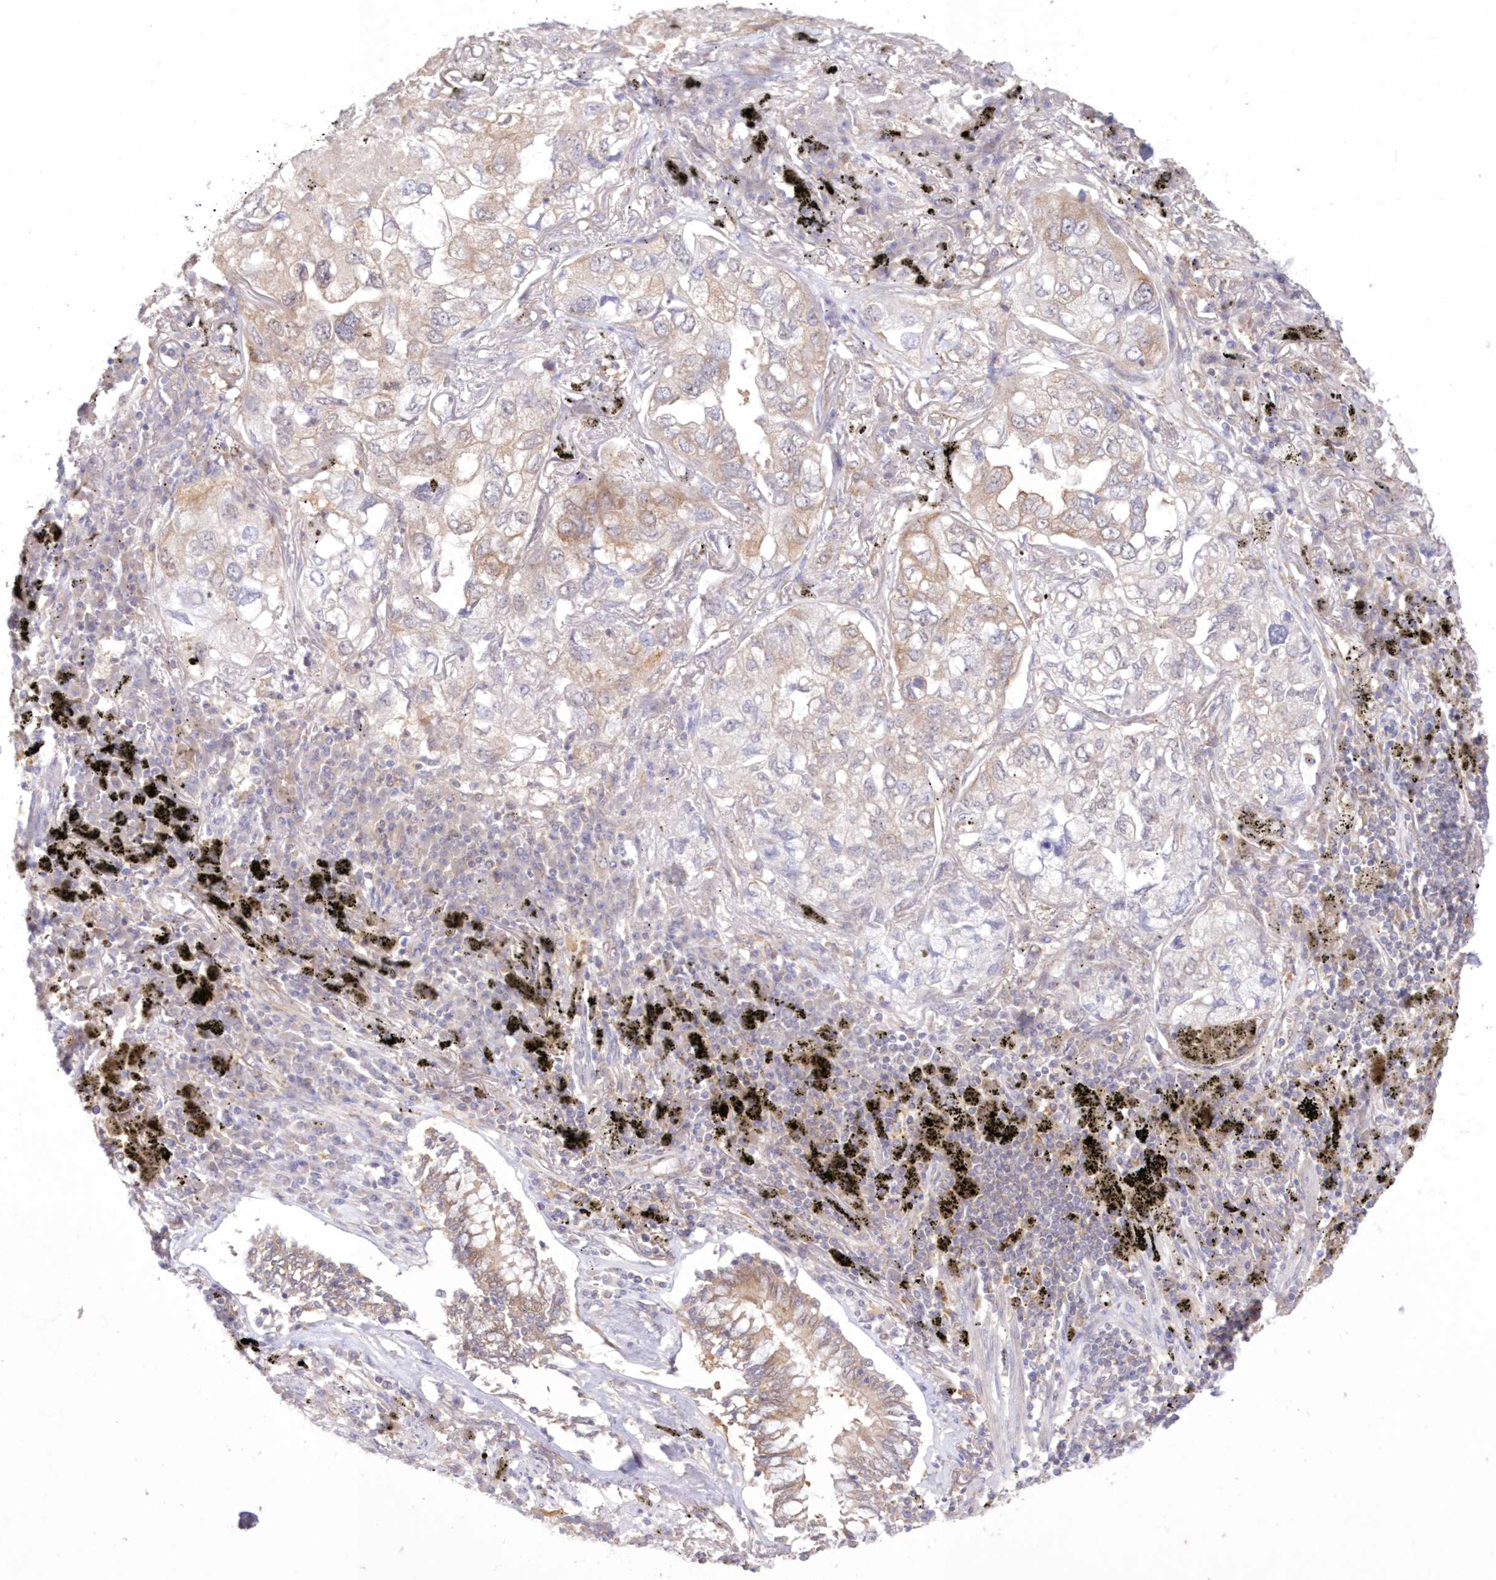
{"staining": {"intensity": "moderate", "quantity": "25%-75%", "location": "cytoplasmic/membranous"}, "tissue": "lung cancer", "cell_type": "Tumor cells", "image_type": "cancer", "snomed": [{"axis": "morphology", "description": "Adenocarcinoma, NOS"}, {"axis": "topography", "description": "Lung"}], "caption": "A photomicrograph of human lung cancer (adenocarcinoma) stained for a protein exhibits moderate cytoplasmic/membranous brown staining in tumor cells.", "gene": "RNPEP", "patient": {"sex": "male", "age": 65}}